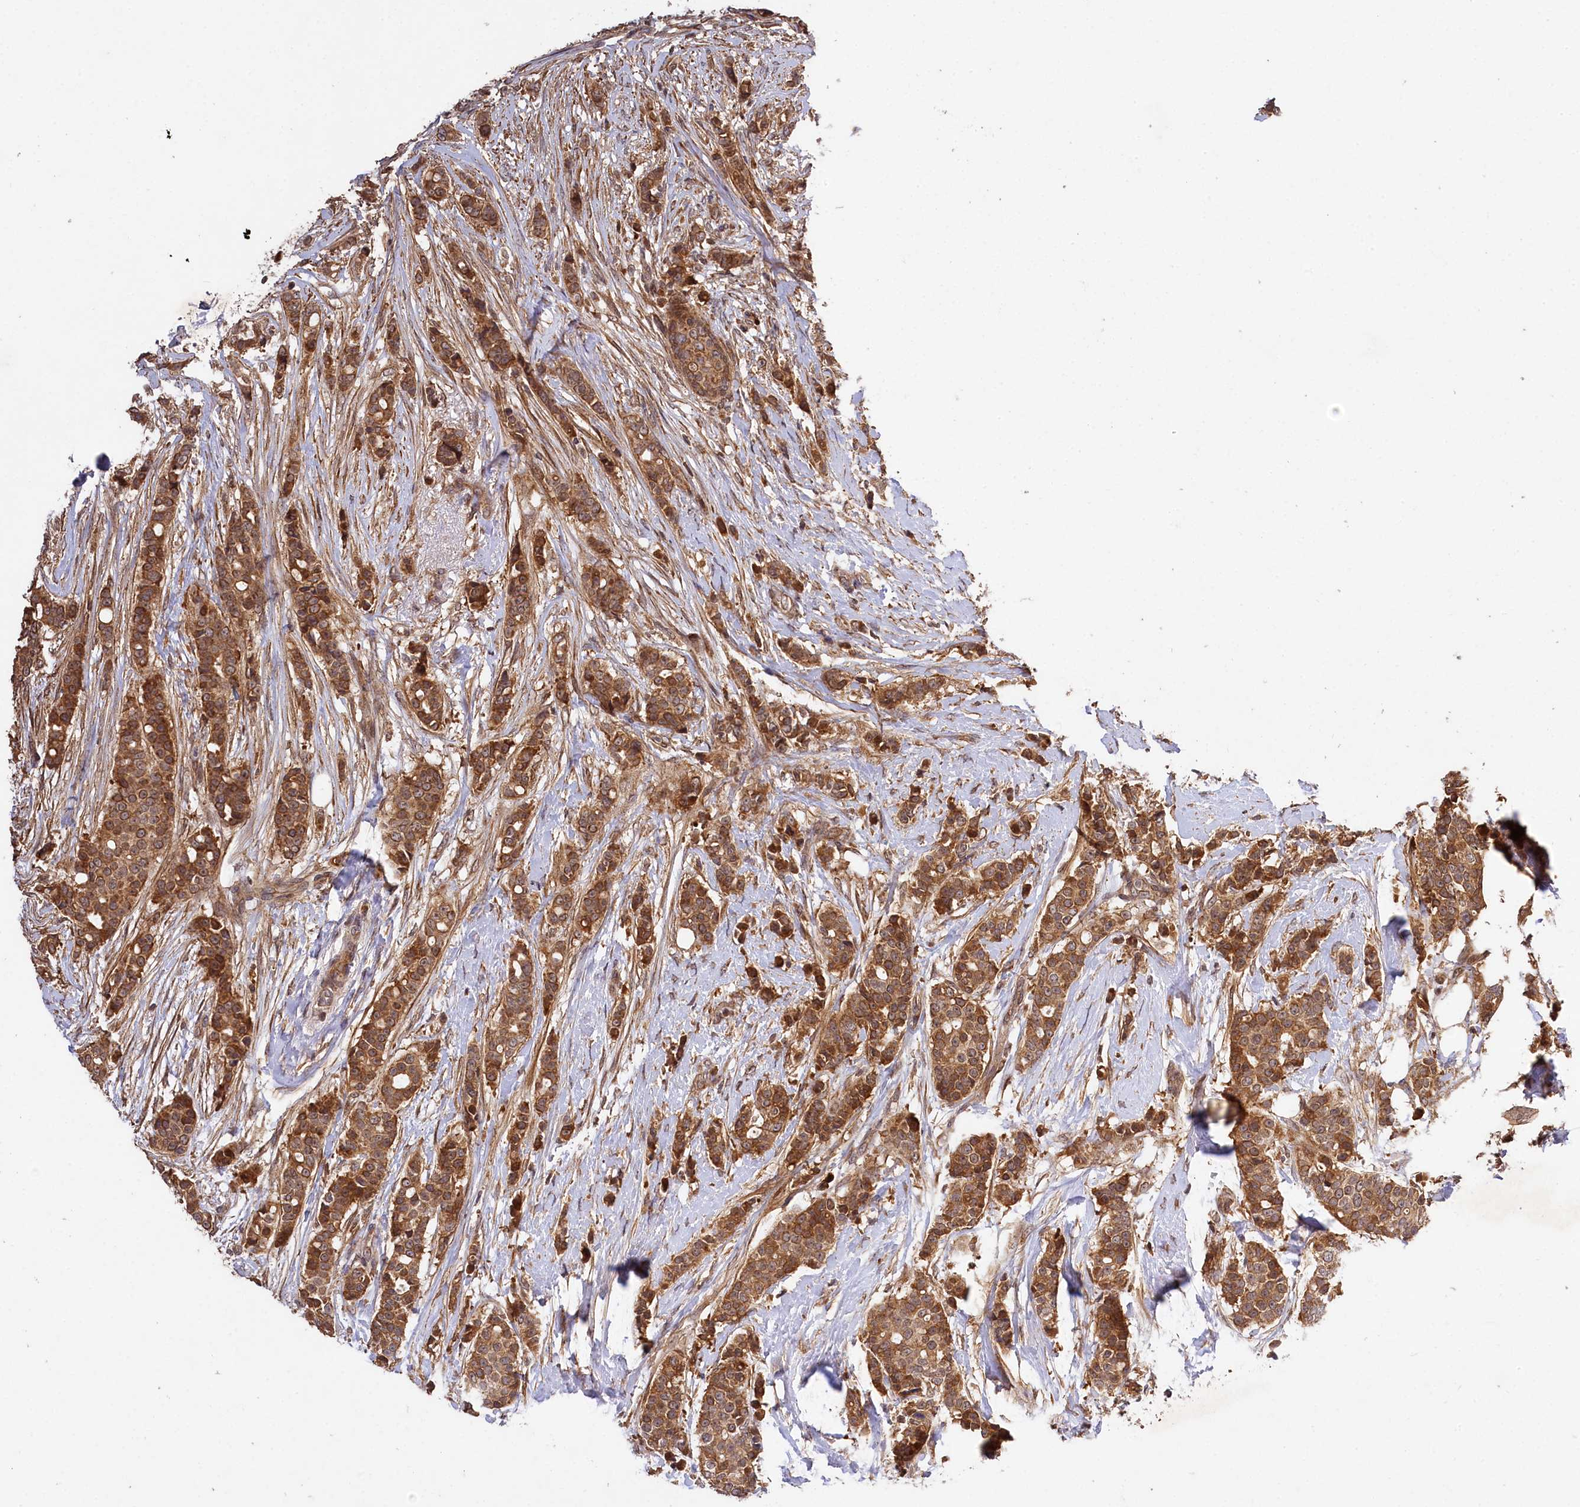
{"staining": {"intensity": "moderate", "quantity": ">75%", "location": "cytoplasmic/membranous"}, "tissue": "breast cancer", "cell_type": "Tumor cells", "image_type": "cancer", "snomed": [{"axis": "morphology", "description": "Lobular carcinoma"}, {"axis": "topography", "description": "Breast"}], "caption": "Immunohistochemical staining of lobular carcinoma (breast) displays medium levels of moderate cytoplasmic/membranous protein positivity in approximately >75% of tumor cells.", "gene": "MCF2L2", "patient": {"sex": "female", "age": 51}}